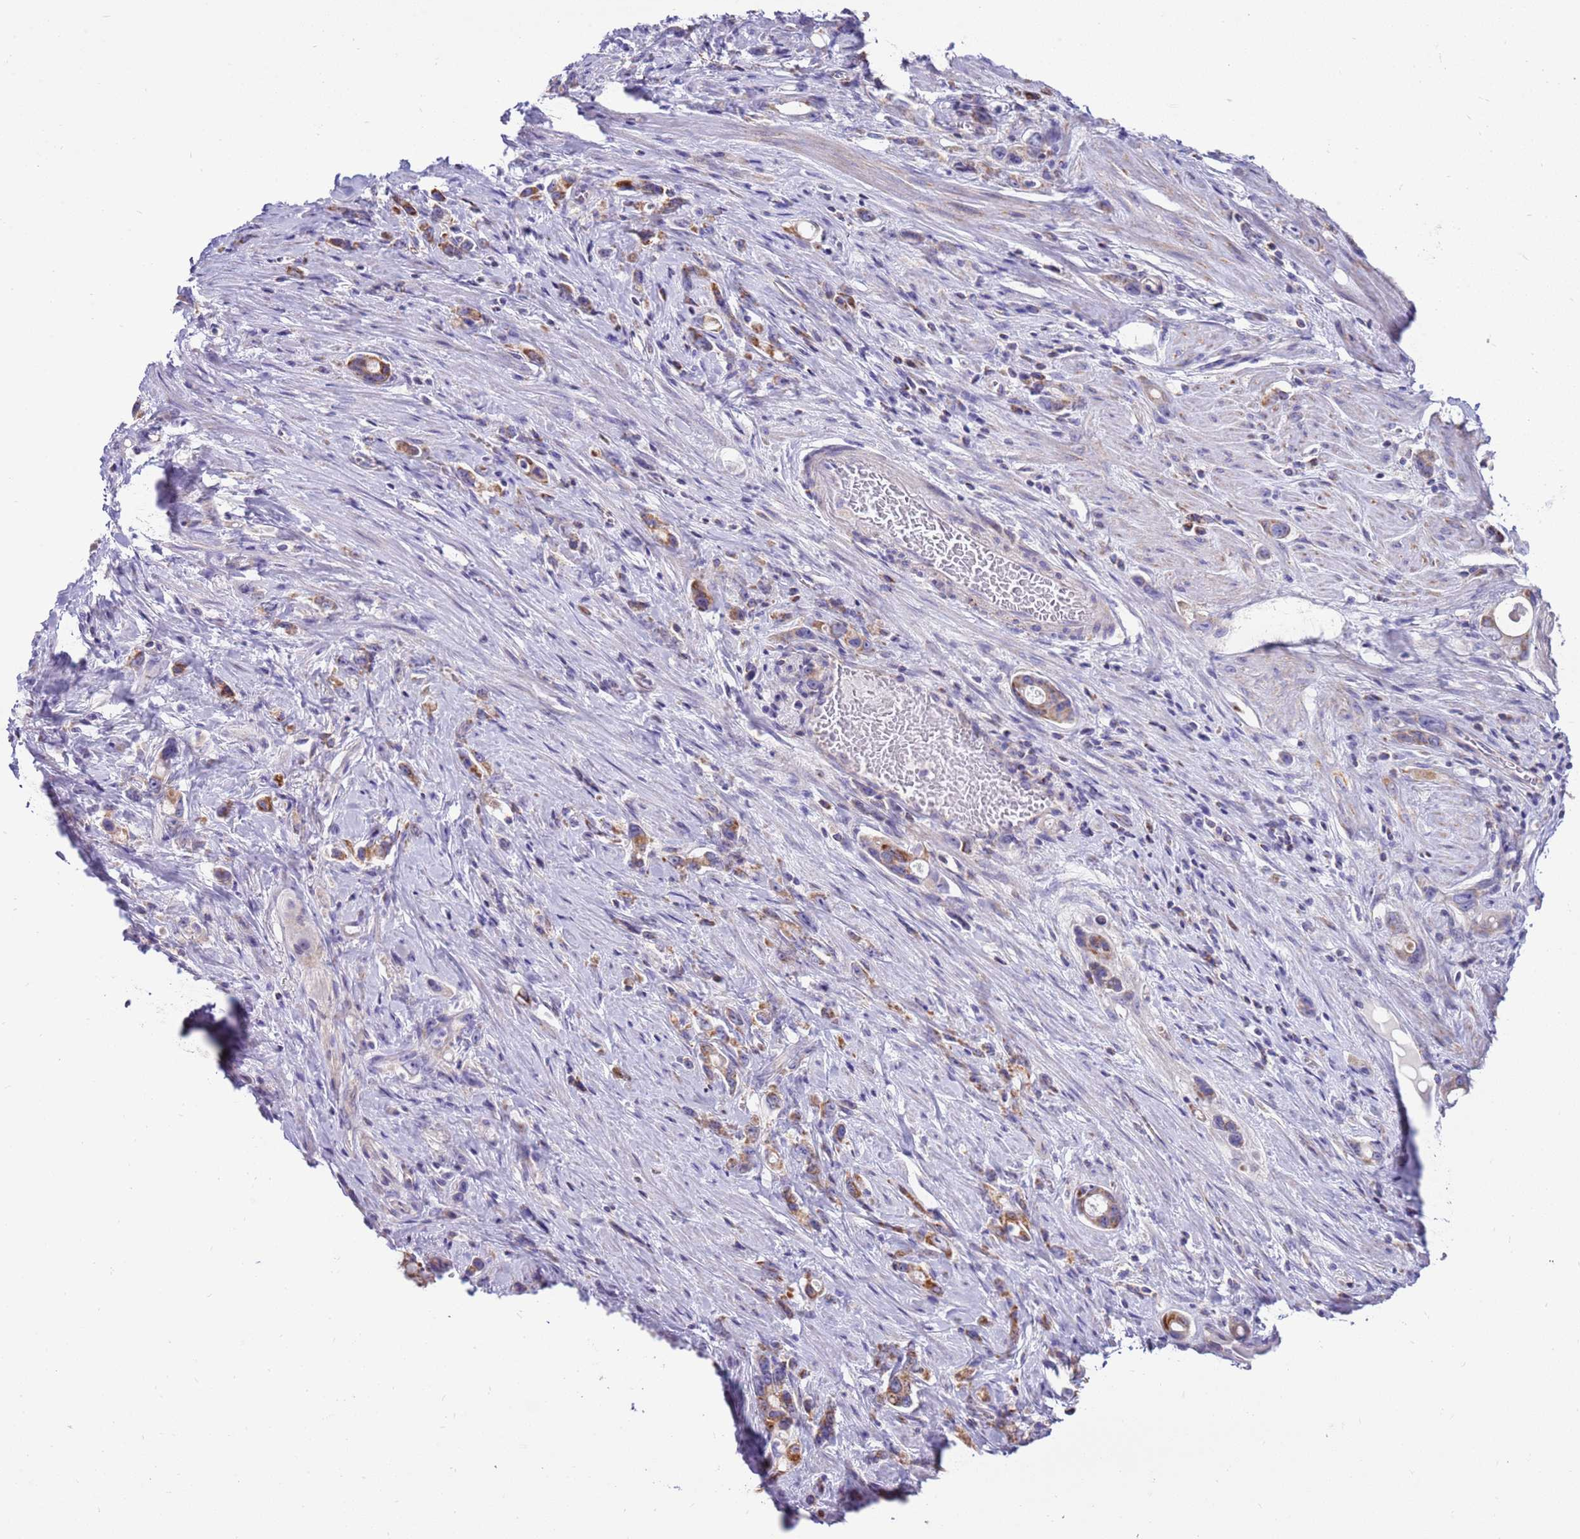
{"staining": {"intensity": "moderate", "quantity": "25%-75%", "location": "cytoplasmic/membranous"}, "tissue": "stomach cancer", "cell_type": "Tumor cells", "image_type": "cancer", "snomed": [{"axis": "morphology", "description": "Adenocarcinoma, NOS"}, {"axis": "topography", "description": "Stomach, lower"}], "caption": "Stomach cancer stained with a protein marker displays moderate staining in tumor cells.", "gene": "IGF1R", "patient": {"sex": "female", "age": 43}}